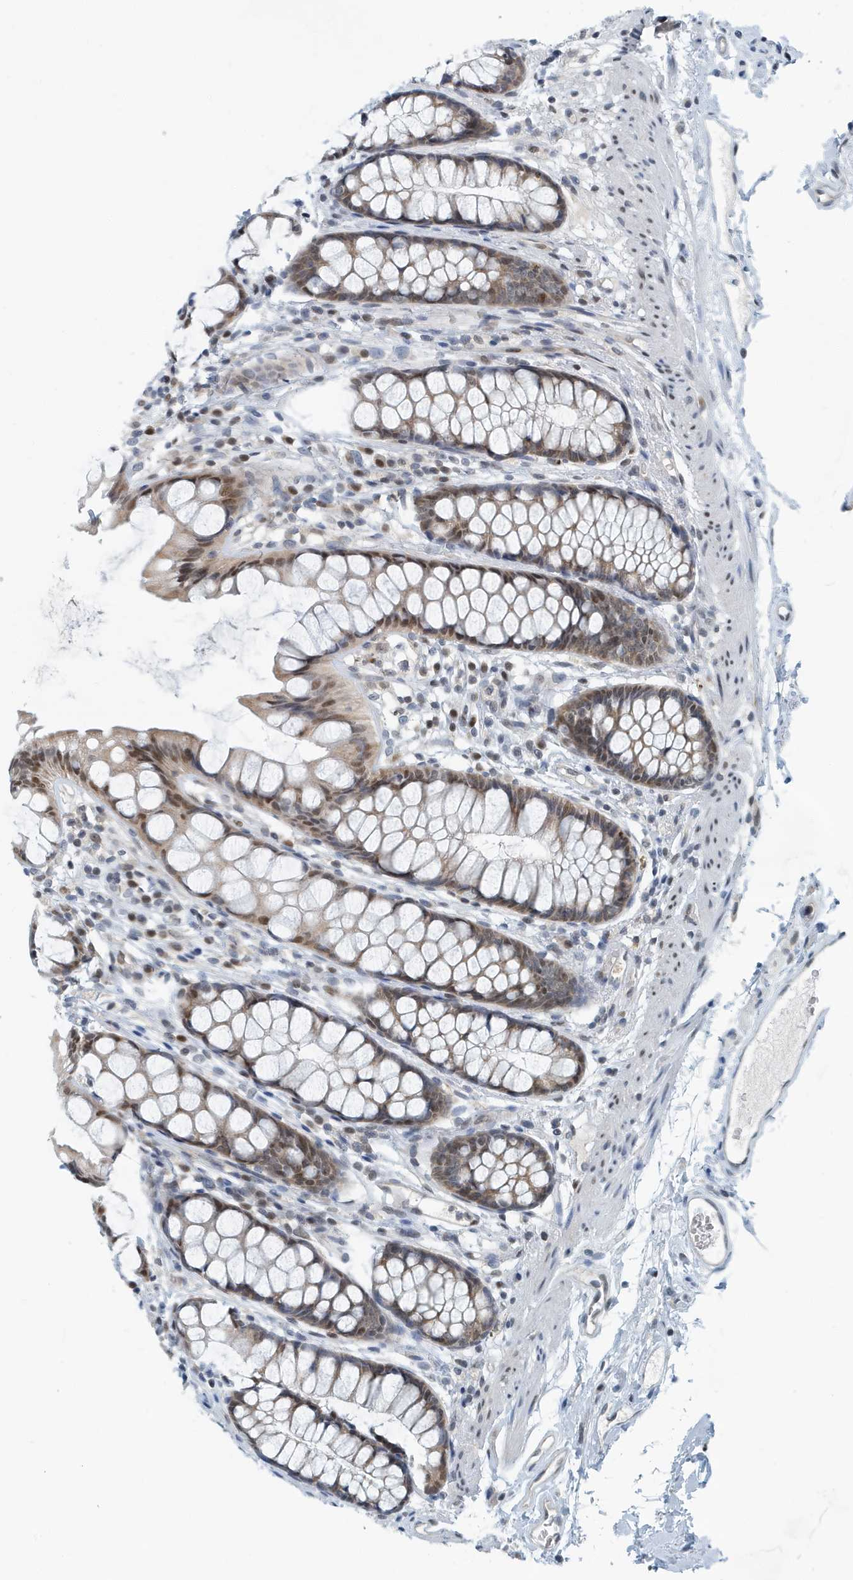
{"staining": {"intensity": "moderate", "quantity": "25%-75%", "location": "cytoplasmic/membranous,nuclear"}, "tissue": "rectum", "cell_type": "Glandular cells", "image_type": "normal", "snomed": [{"axis": "morphology", "description": "Normal tissue, NOS"}, {"axis": "topography", "description": "Rectum"}], "caption": "Immunohistochemistry photomicrograph of benign rectum: human rectum stained using IHC shows medium levels of moderate protein expression localized specifically in the cytoplasmic/membranous,nuclear of glandular cells, appearing as a cytoplasmic/membranous,nuclear brown color.", "gene": "KIF15", "patient": {"sex": "female", "age": 65}}